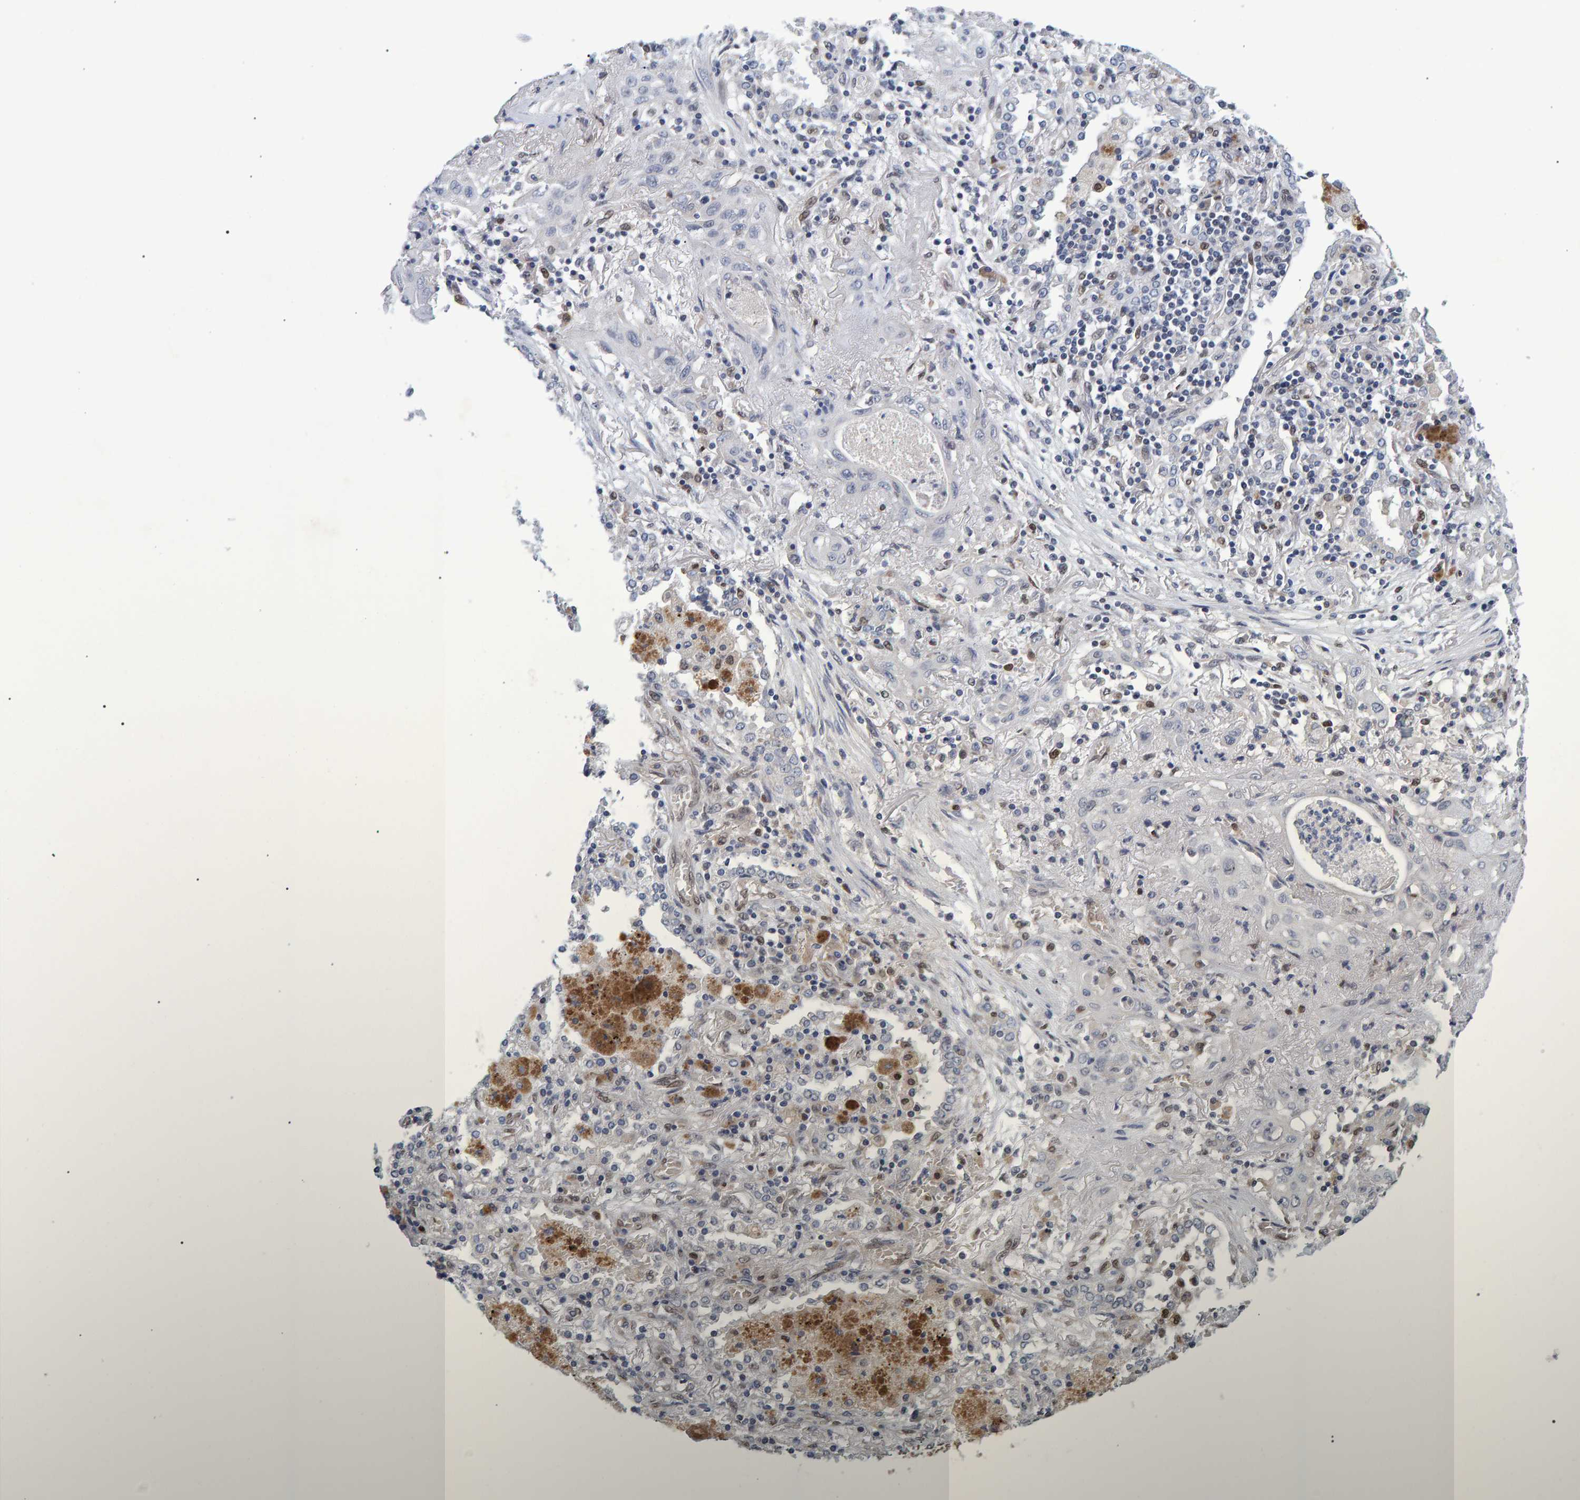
{"staining": {"intensity": "negative", "quantity": "none", "location": "none"}, "tissue": "lung cancer", "cell_type": "Tumor cells", "image_type": "cancer", "snomed": [{"axis": "morphology", "description": "Squamous cell carcinoma, NOS"}, {"axis": "topography", "description": "Lung"}], "caption": "Immunohistochemistry (IHC) photomicrograph of neoplastic tissue: lung squamous cell carcinoma stained with DAB (3,3'-diaminobenzidine) demonstrates no significant protein expression in tumor cells.", "gene": "QKI", "patient": {"sex": "female", "age": 47}}